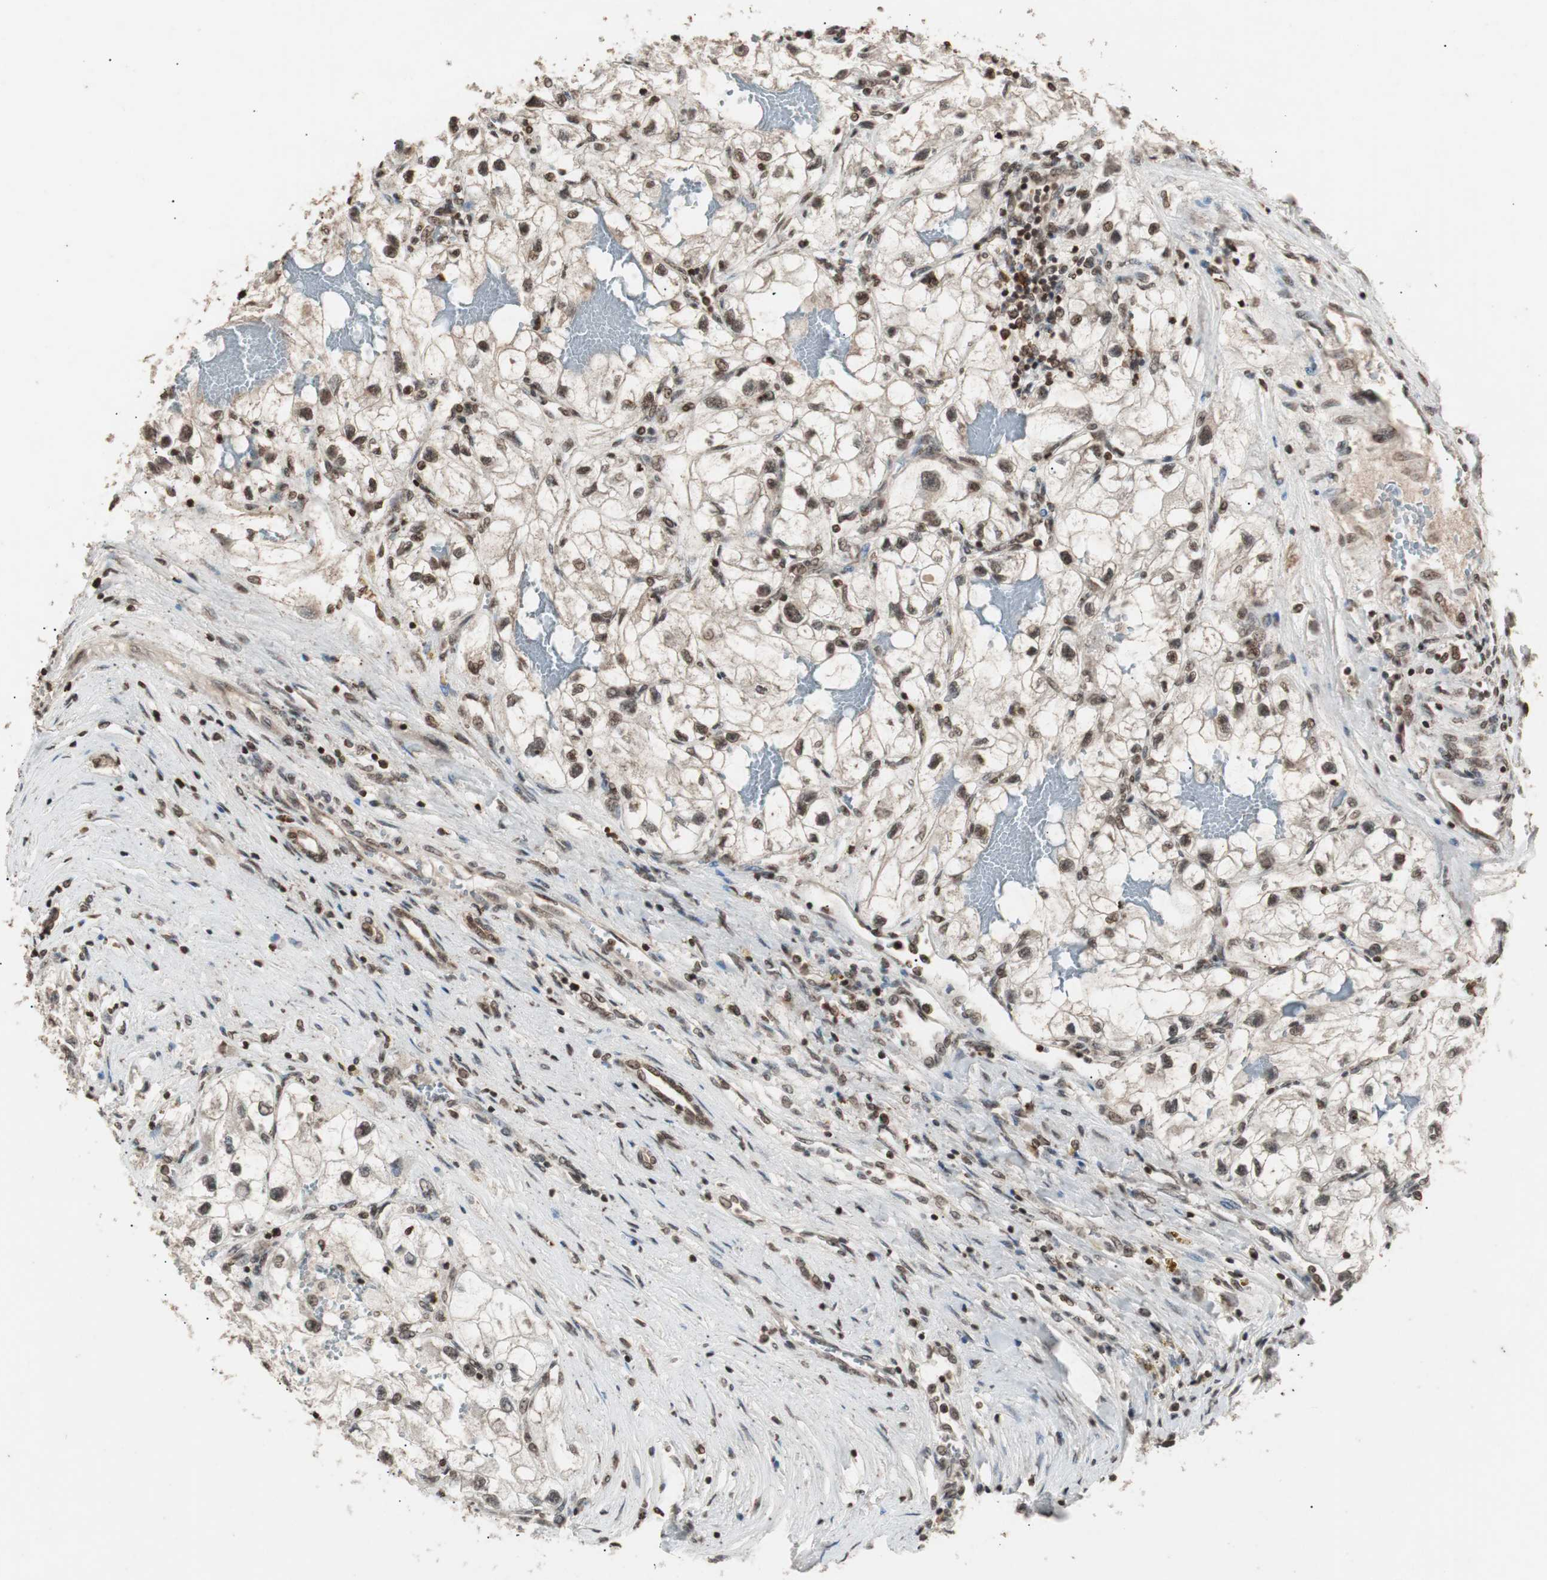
{"staining": {"intensity": "moderate", "quantity": "25%-75%", "location": "nuclear"}, "tissue": "renal cancer", "cell_type": "Tumor cells", "image_type": "cancer", "snomed": [{"axis": "morphology", "description": "Adenocarcinoma, NOS"}, {"axis": "topography", "description": "Kidney"}], "caption": "Immunohistochemistry (IHC) histopathology image of neoplastic tissue: renal adenocarcinoma stained using immunohistochemistry (IHC) shows medium levels of moderate protein expression localized specifically in the nuclear of tumor cells, appearing as a nuclear brown color.", "gene": "ZFC3H1", "patient": {"sex": "female", "age": 70}}